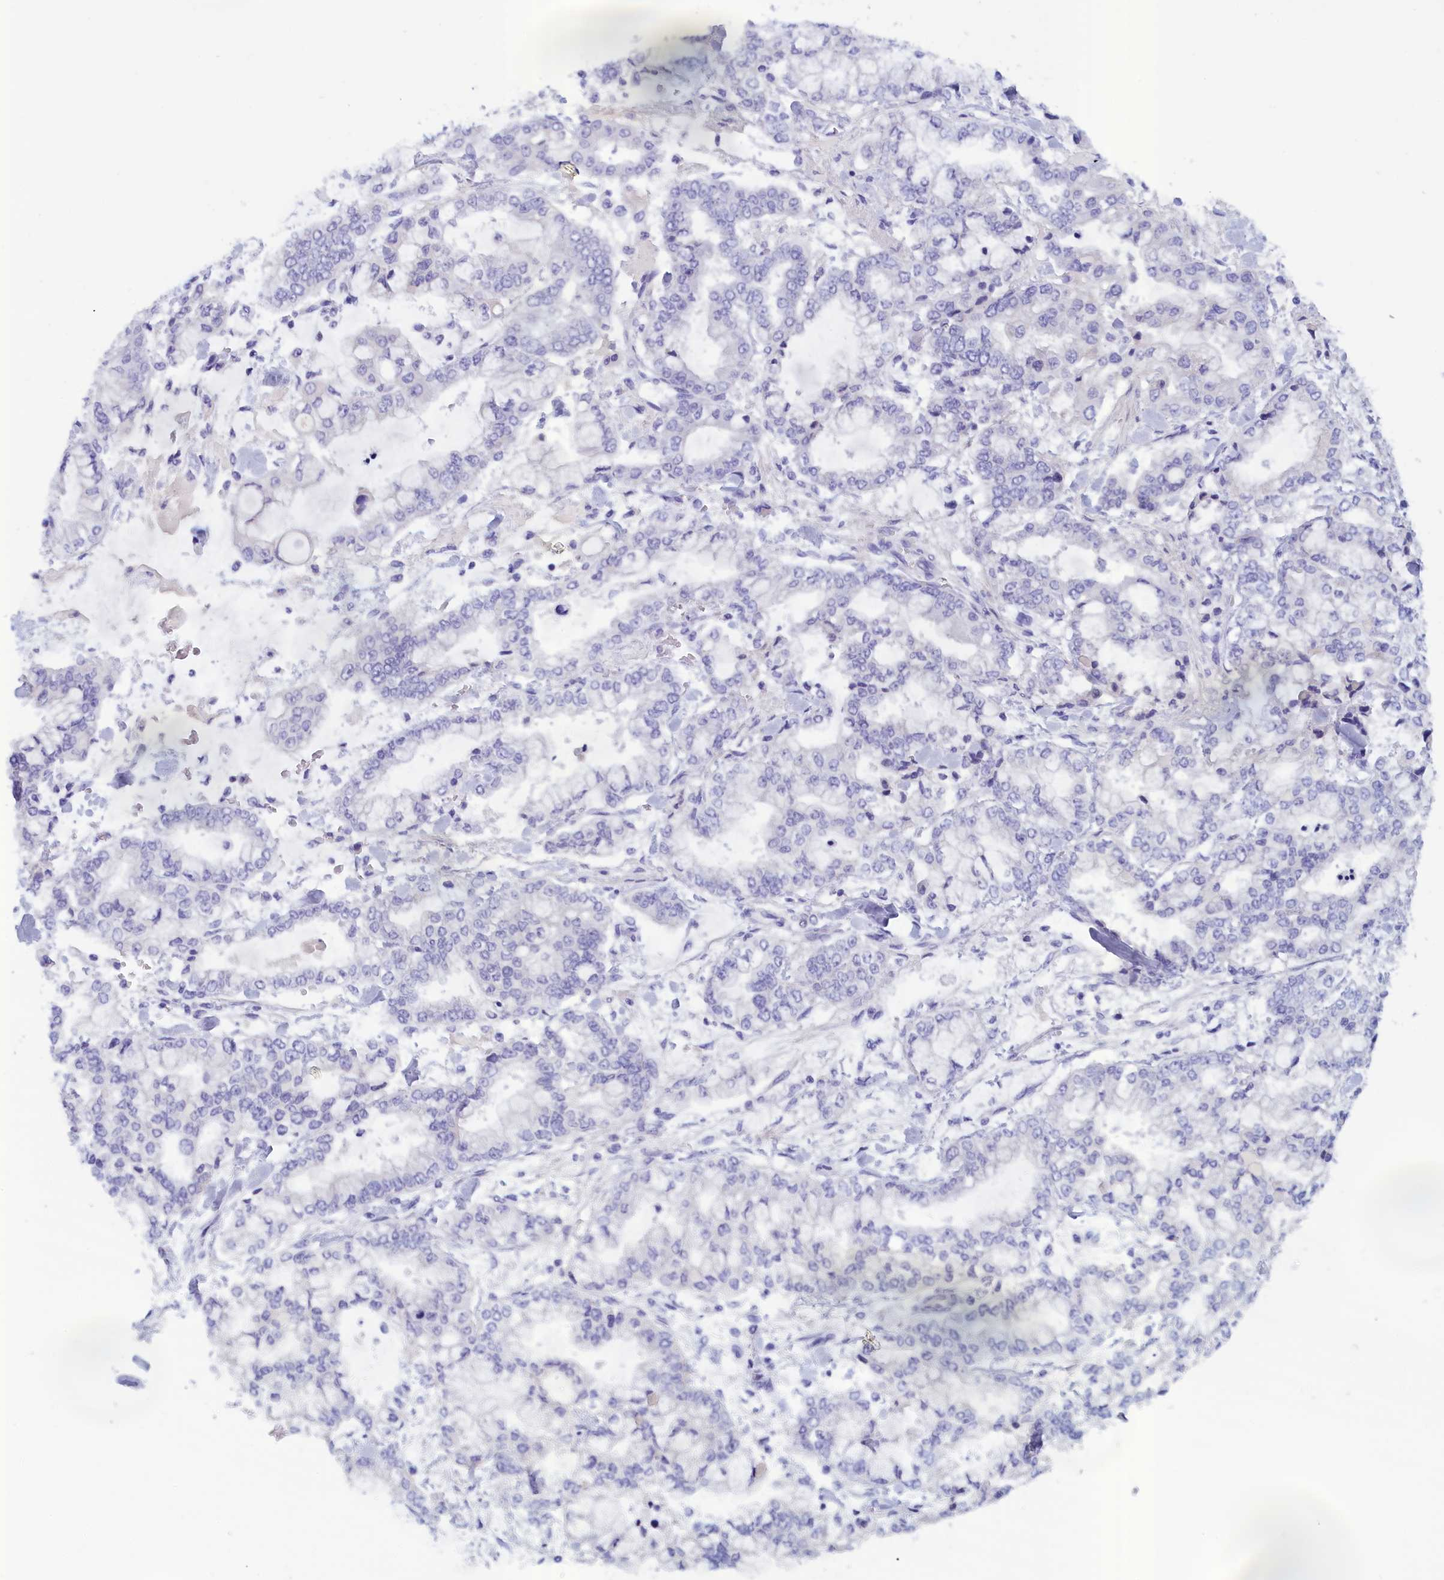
{"staining": {"intensity": "negative", "quantity": "none", "location": "none"}, "tissue": "stomach cancer", "cell_type": "Tumor cells", "image_type": "cancer", "snomed": [{"axis": "morphology", "description": "Normal tissue, NOS"}, {"axis": "morphology", "description": "Adenocarcinoma, NOS"}, {"axis": "topography", "description": "Stomach, upper"}, {"axis": "topography", "description": "Stomach"}], "caption": "High power microscopy micrograph of an immunohistochemistry (IHC) micrograph of adenocarcinoma (stomach), revealing no significant expression in tumor cells. (DAB (3,3'-diaminobenzidine) IHC, high magnification).", "gene": "ANKRD2", "patient": {"sex": "male", "age": 76}}